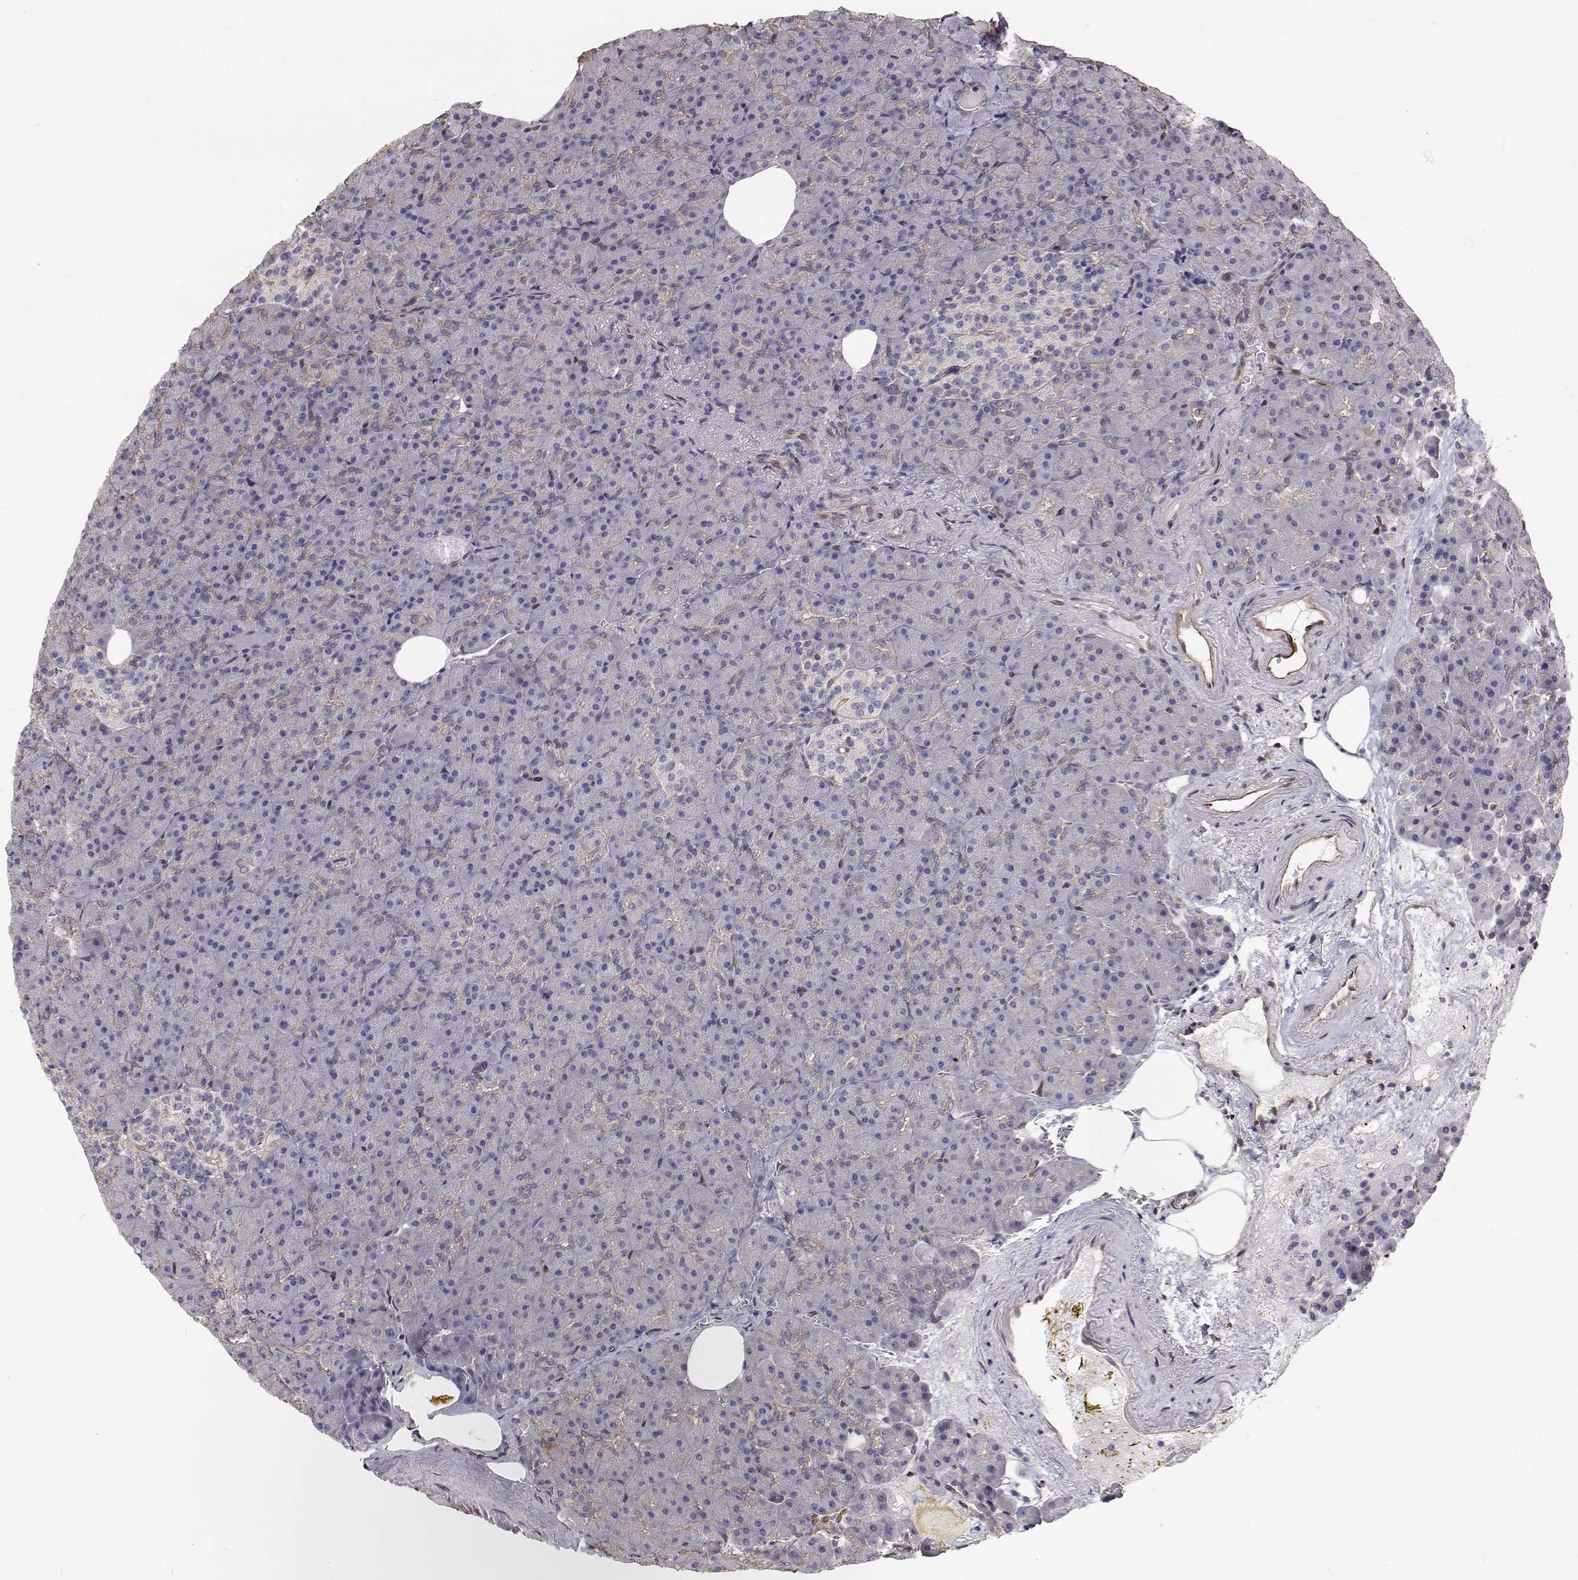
{"staining": {"intensity": "weak", "quantity": "<25%", "location": "cytoplasmic/membranous"}, "tissue": "pancreas", "cell_type": "Exocrine glandular cells", "image_type": "normal", "snomed": [{"axis": "morphology", "description": "Normal tissue, NOS"}, {"axis": "topography", "description": "Pancreas"}], "caption": "Immunohistochemistry image of normal human pancreas stained for a protein (brown), which demonstrates no expression in exocrine glandular cells.", "gene": "GSDMA", "patient": {"sex": "female", "age": 74}}